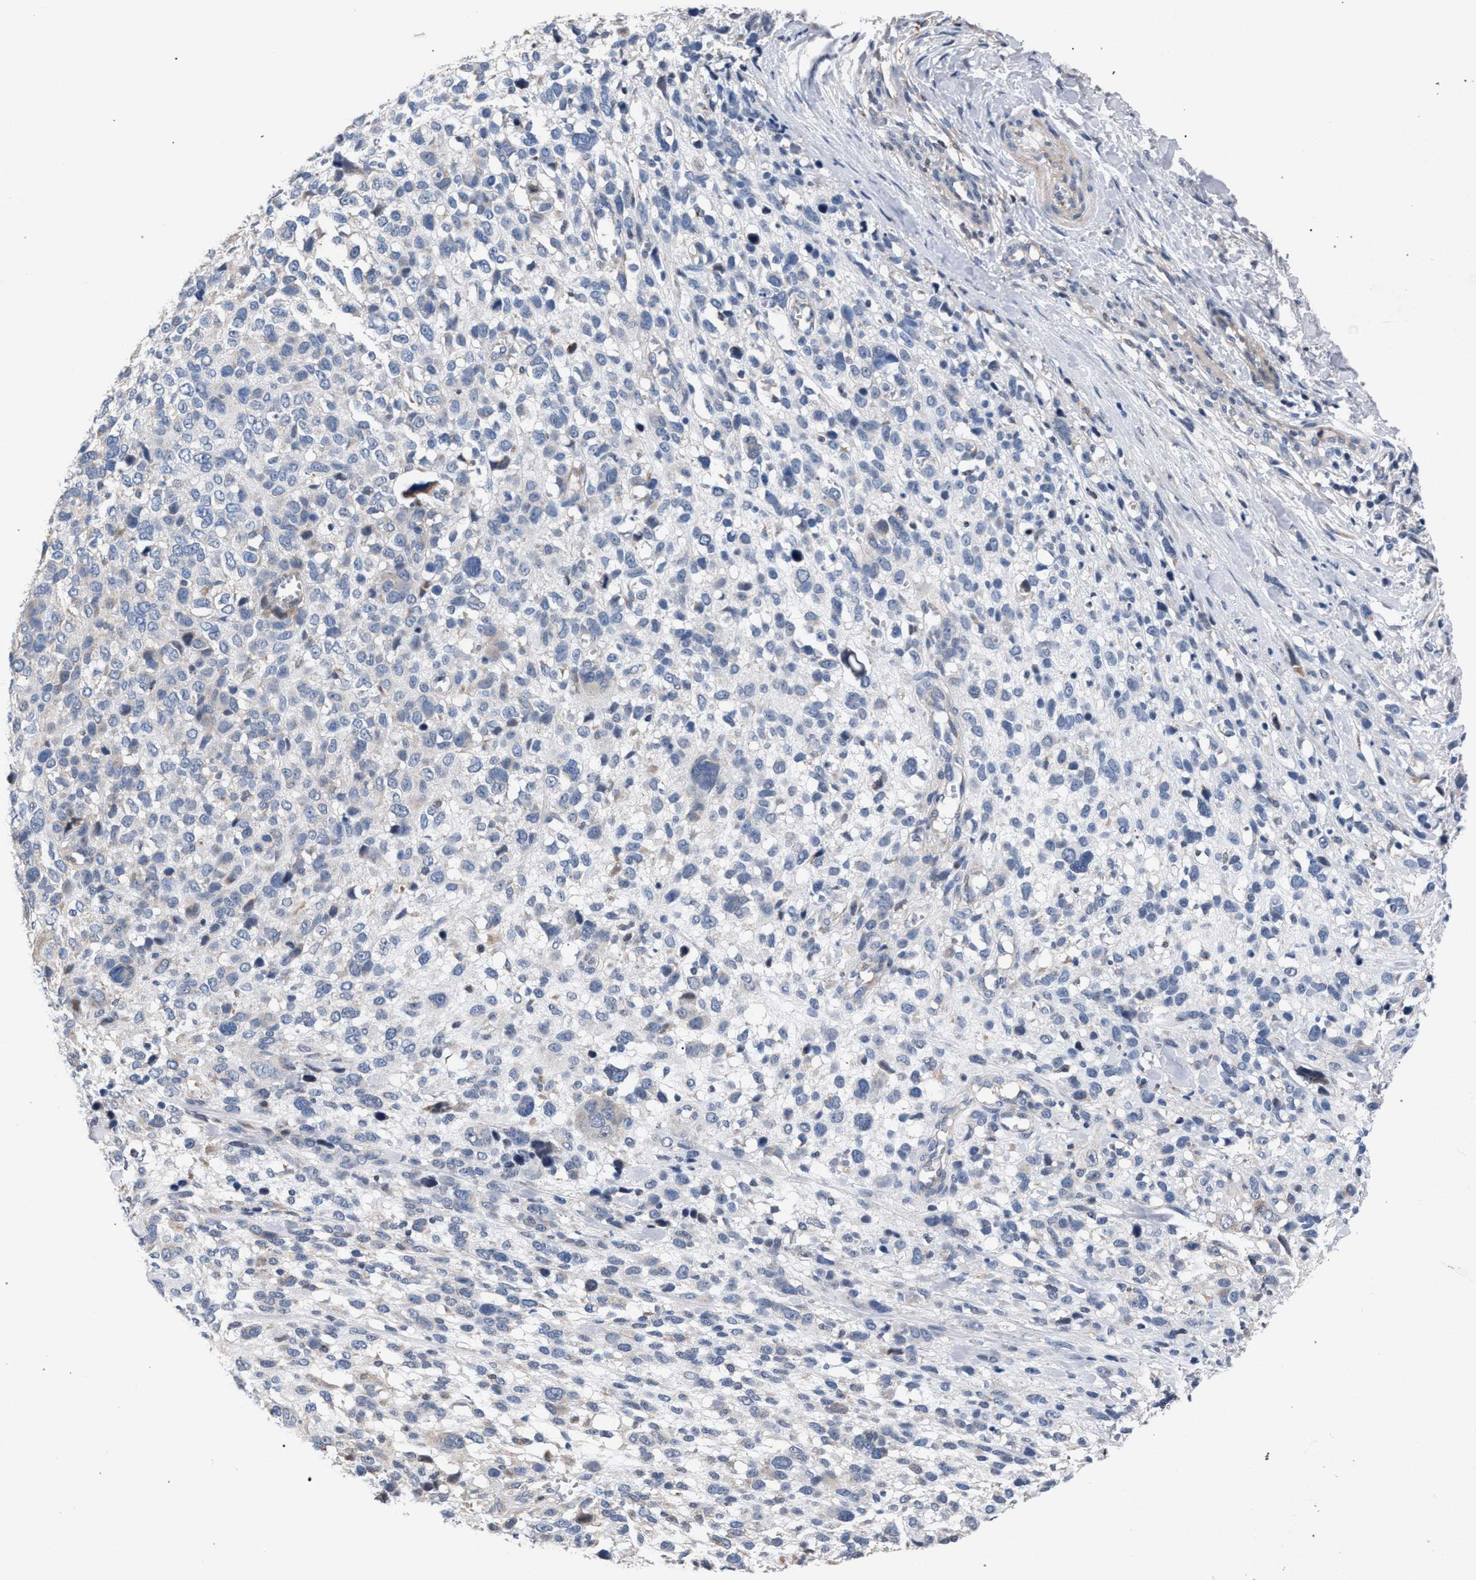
{"staining": {"intensity": "negative", "quantity": "none", "location": "none"}, "tissue": "melanoma", "cell_type": "Tumor cells", "image_type": "cancer", "snomed": [{"axis": "morphology", "description": "Malignant melanoma, NOS"}, {"axis": "topography", "description": "Skin"}], "caption": "Tumor cells show no significant positivity in melanoma.", "gene": "RNF135", "patient": {"sex": "female", "age": 55}}